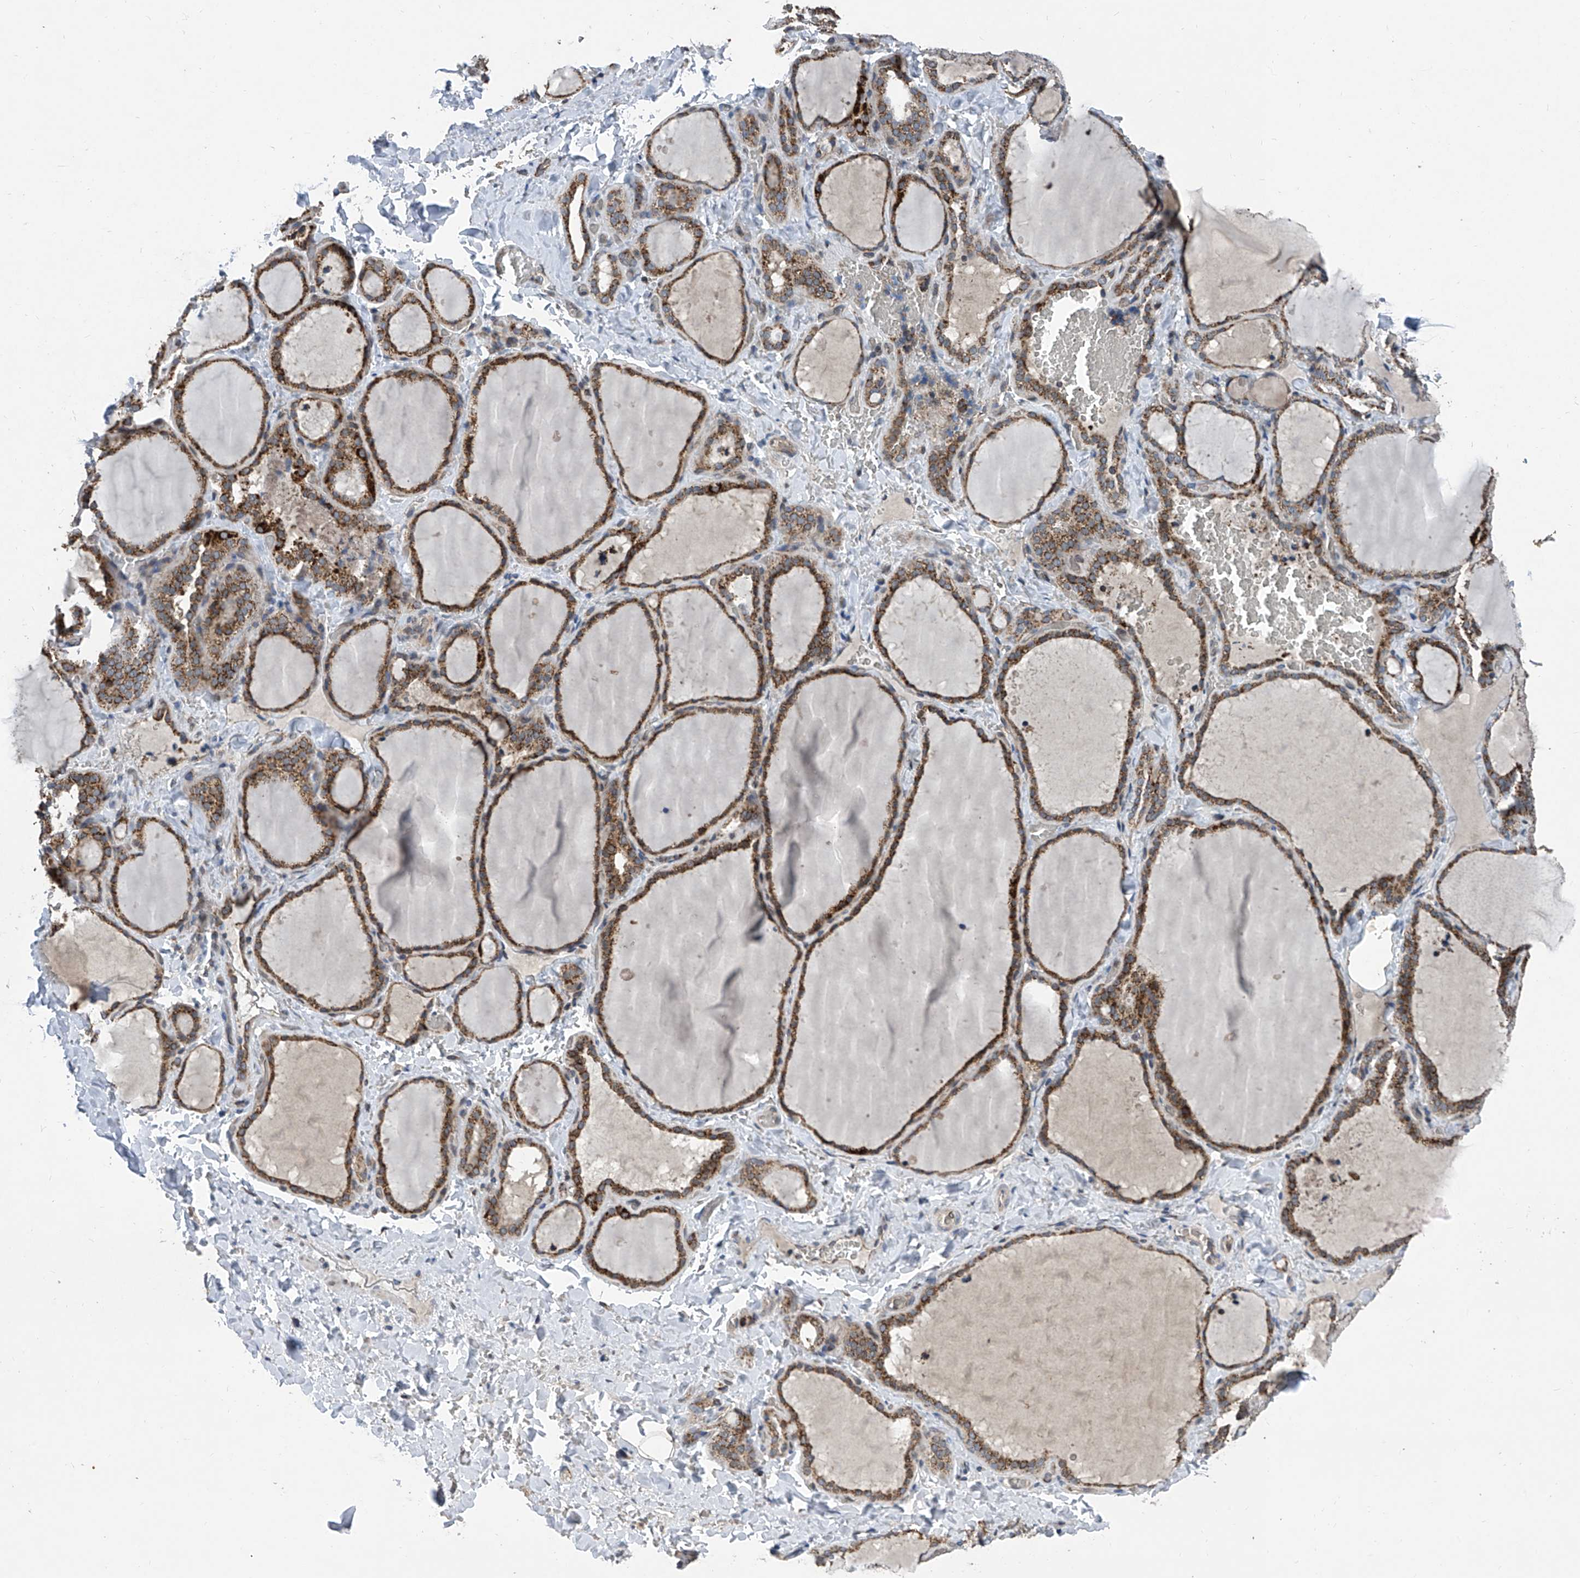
{"staining": {"intensity": "moderate", "quantity": ">75%", "location": "cytoplasmic/membranous"}, "tissue": "thyroid gland", "cell_type": "Glandular cells", "image_type": "normal", "snomed": [{"axis": "morphology", "description": "Normal tissue, NOS"}, {"axis": "topography", "description": "Thyroid gland"}], "caption": "Protein expression analysis of normal thyroid gland shows moderate cytoplasmic/membranous staining in approximately >75% of glandular cells. (Stains: DAB in brown, nuclei in blue, Microscopy: brightfield microscopy at high magnification).", "gene": "BCKDHB", "patient": {"sex": "female", "age": 22}}